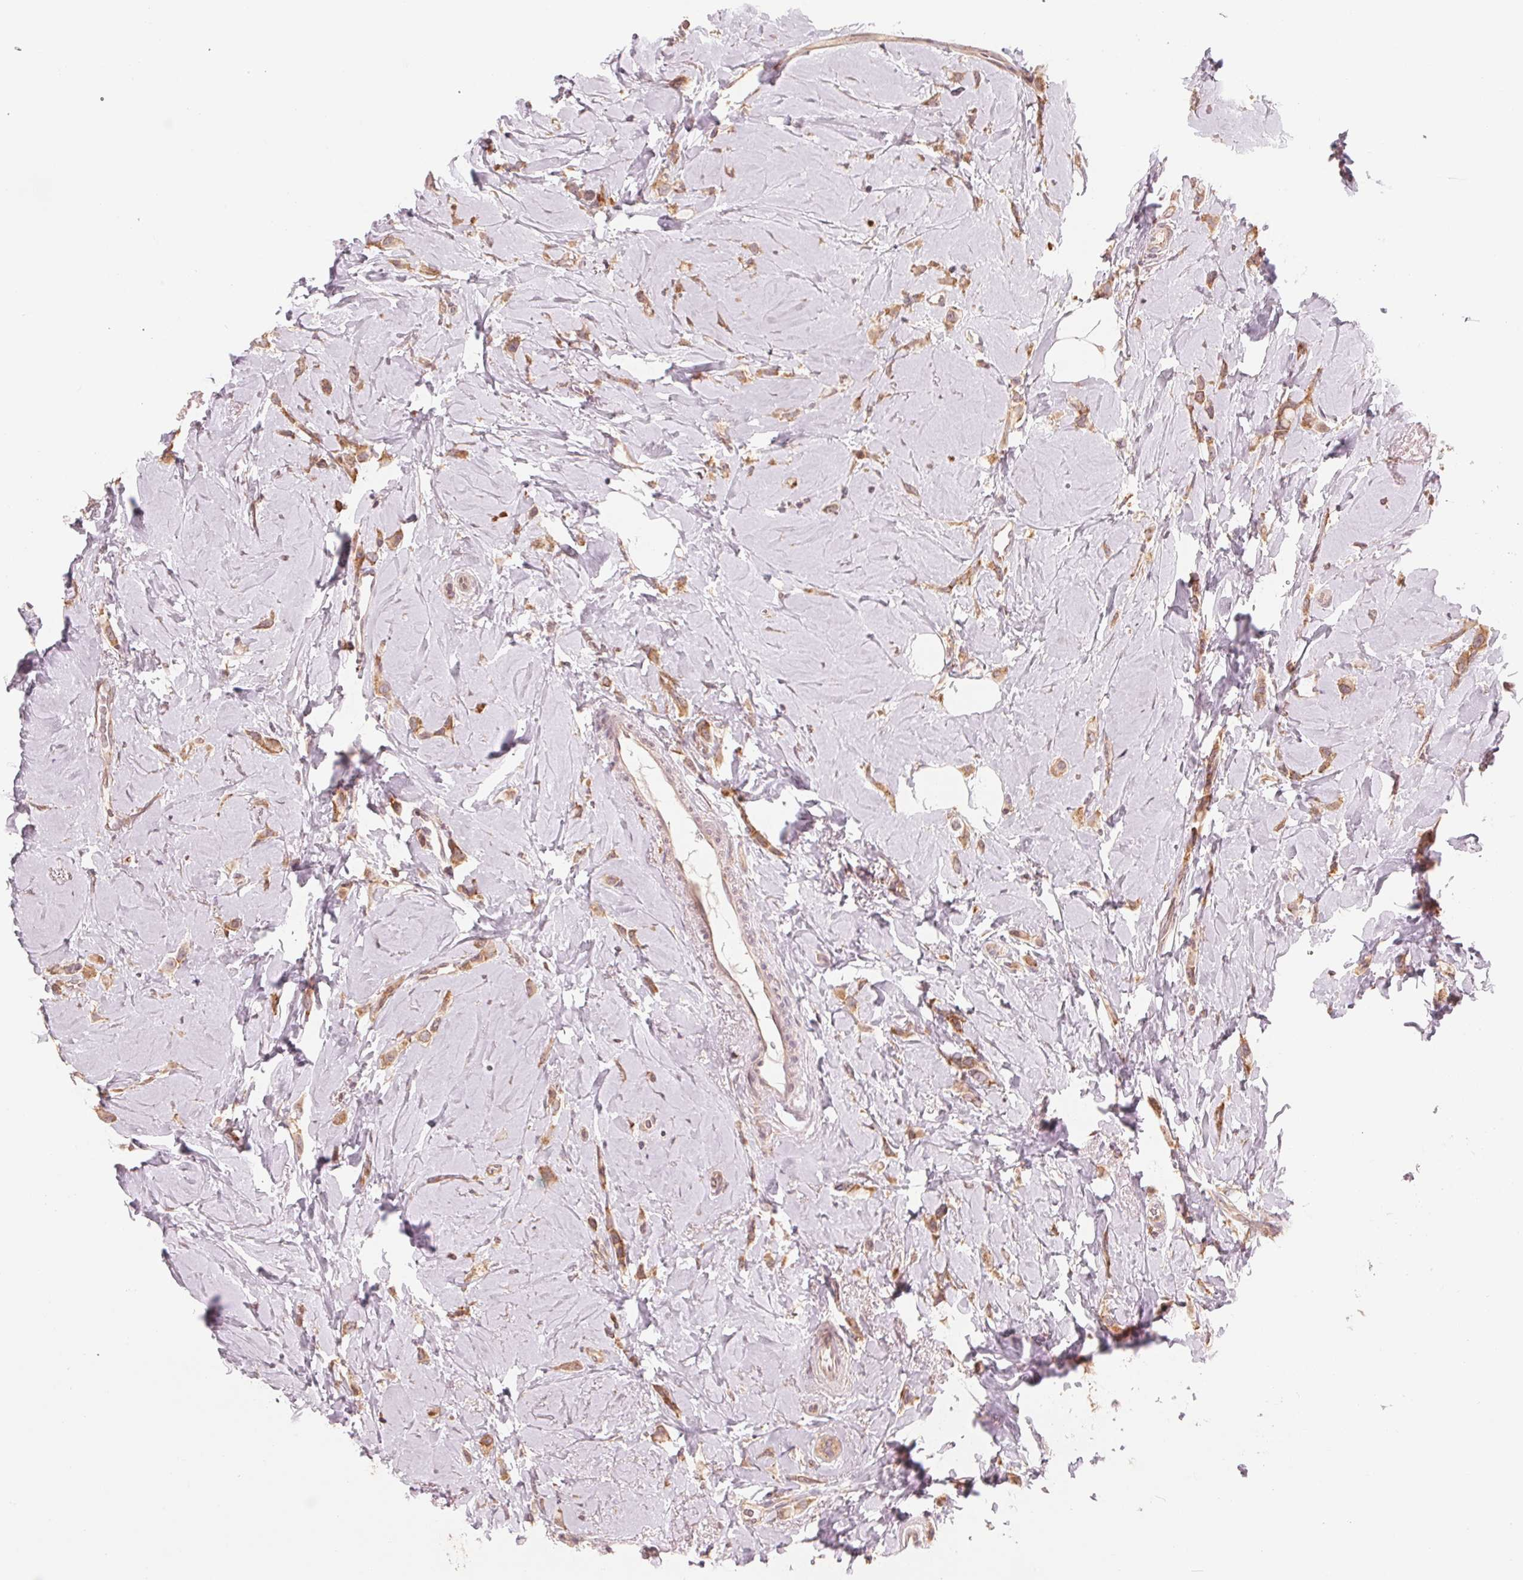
{"staining": {"intensity": "moderate", "quantity": ">75%", "location": "cytoplasmic/membranous"}, "tissue": "breast cancer", "cell_type": "Tumor cells", "image_type": "cancer", "snomed": [{"axis": "morphology", "description": "Lobular carcinoma"}, {"axis": "topography", "description": "Breast"}], "caption": "Brown immunohistochemical staining in human breast cancer (lobular carcinoma) displays moderate cytoplasmic/membranous staining in approximately >75% of tumor cells.", "gene": "GIGYF2", "patient": {"sex": "female", "age": 66}}